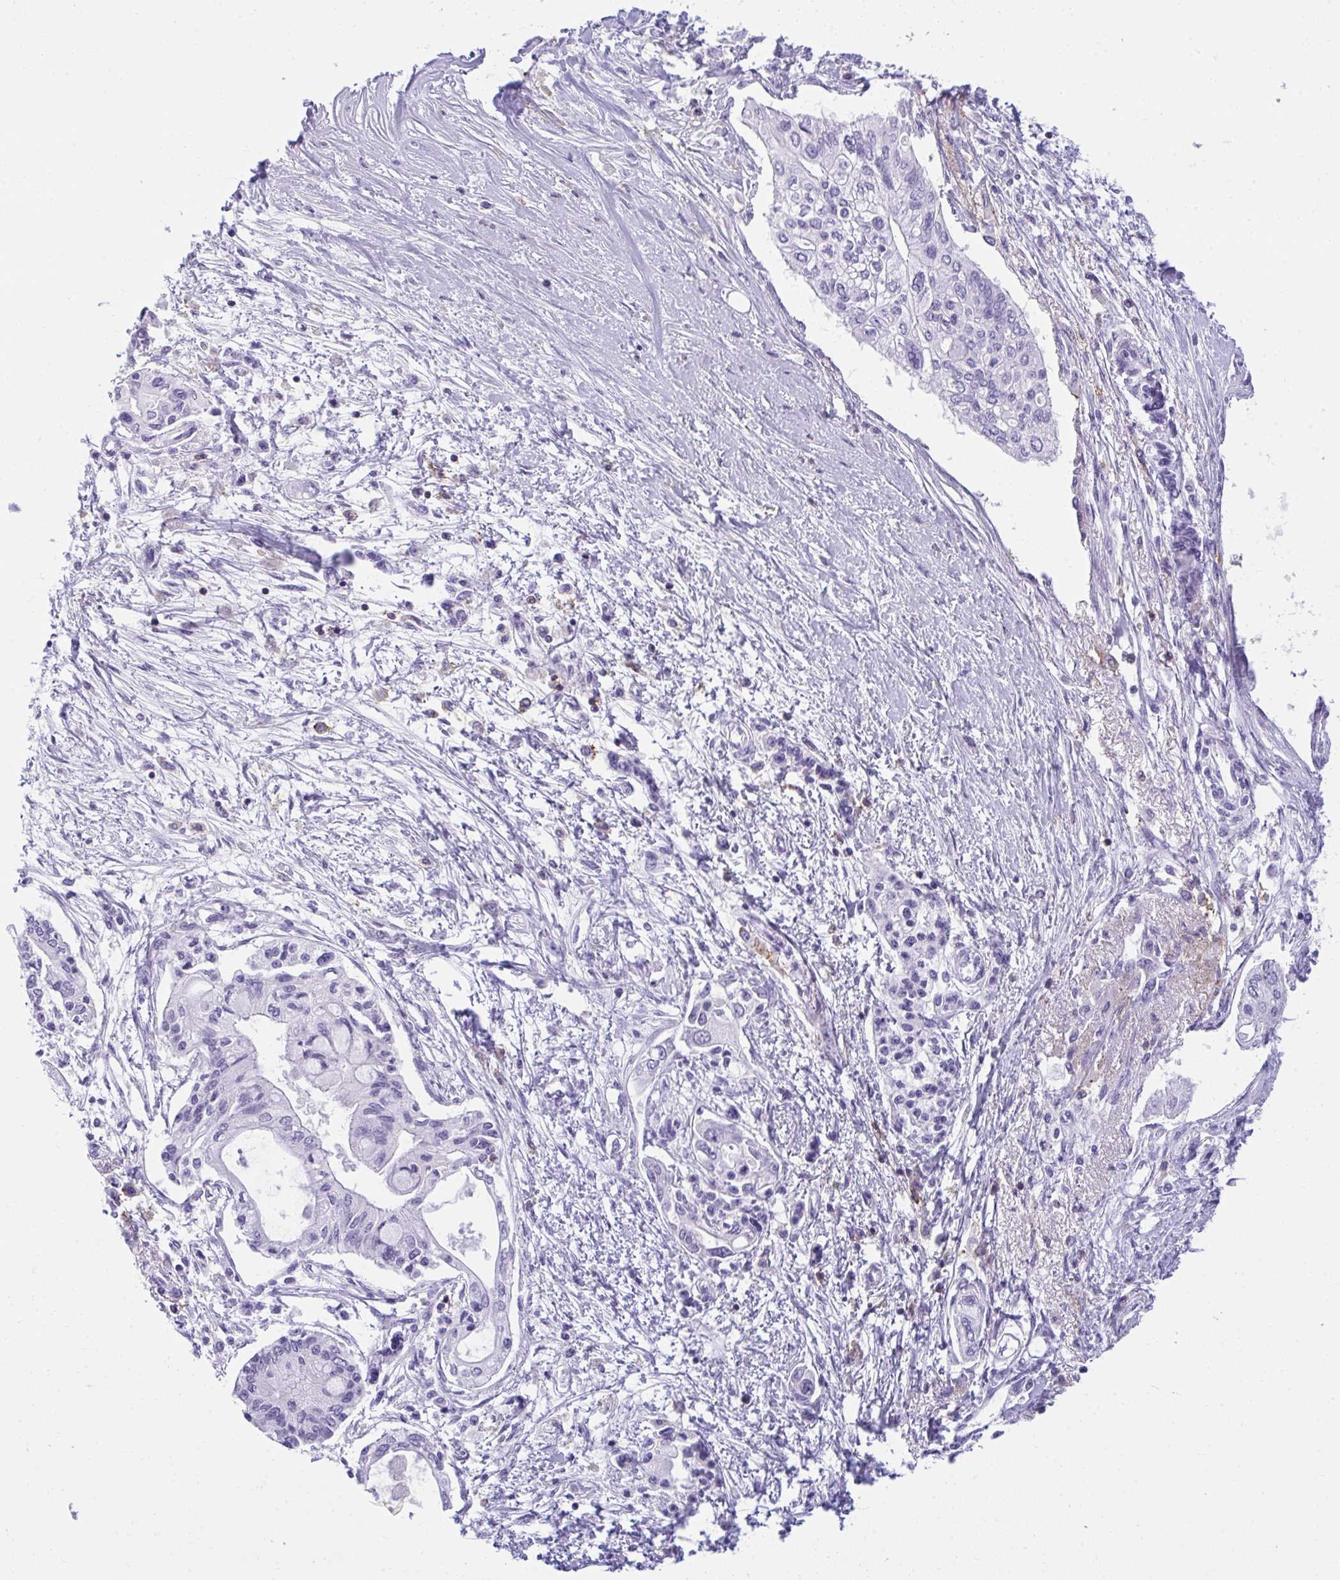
{"staining": {"intensity": "negative", "quantity": "none", "location": "none"}, "tissue": "pancreatic cancer", "cell_type": "Tumor cells", "image_type": "cancer", "snomed": [{"axis": "morphology", "description": "Adenocarcinoma, NOS"}, {"axis": "topography", "description": "Pancreas"}], "caption": "Immunohistochemistry micrograph of neoplastic tissue: human pancreatic cancer (adenocarcinoma) stained with DAB (3,3'-diaminobenzidine) demonstrates no significant protein positivity in tumor cells. (Brightfield microscopy of DAB immunohistochemistry (IHC) at high magnification).", "gene": "SPN", "patient": {"sex": "female", "age": 77}}